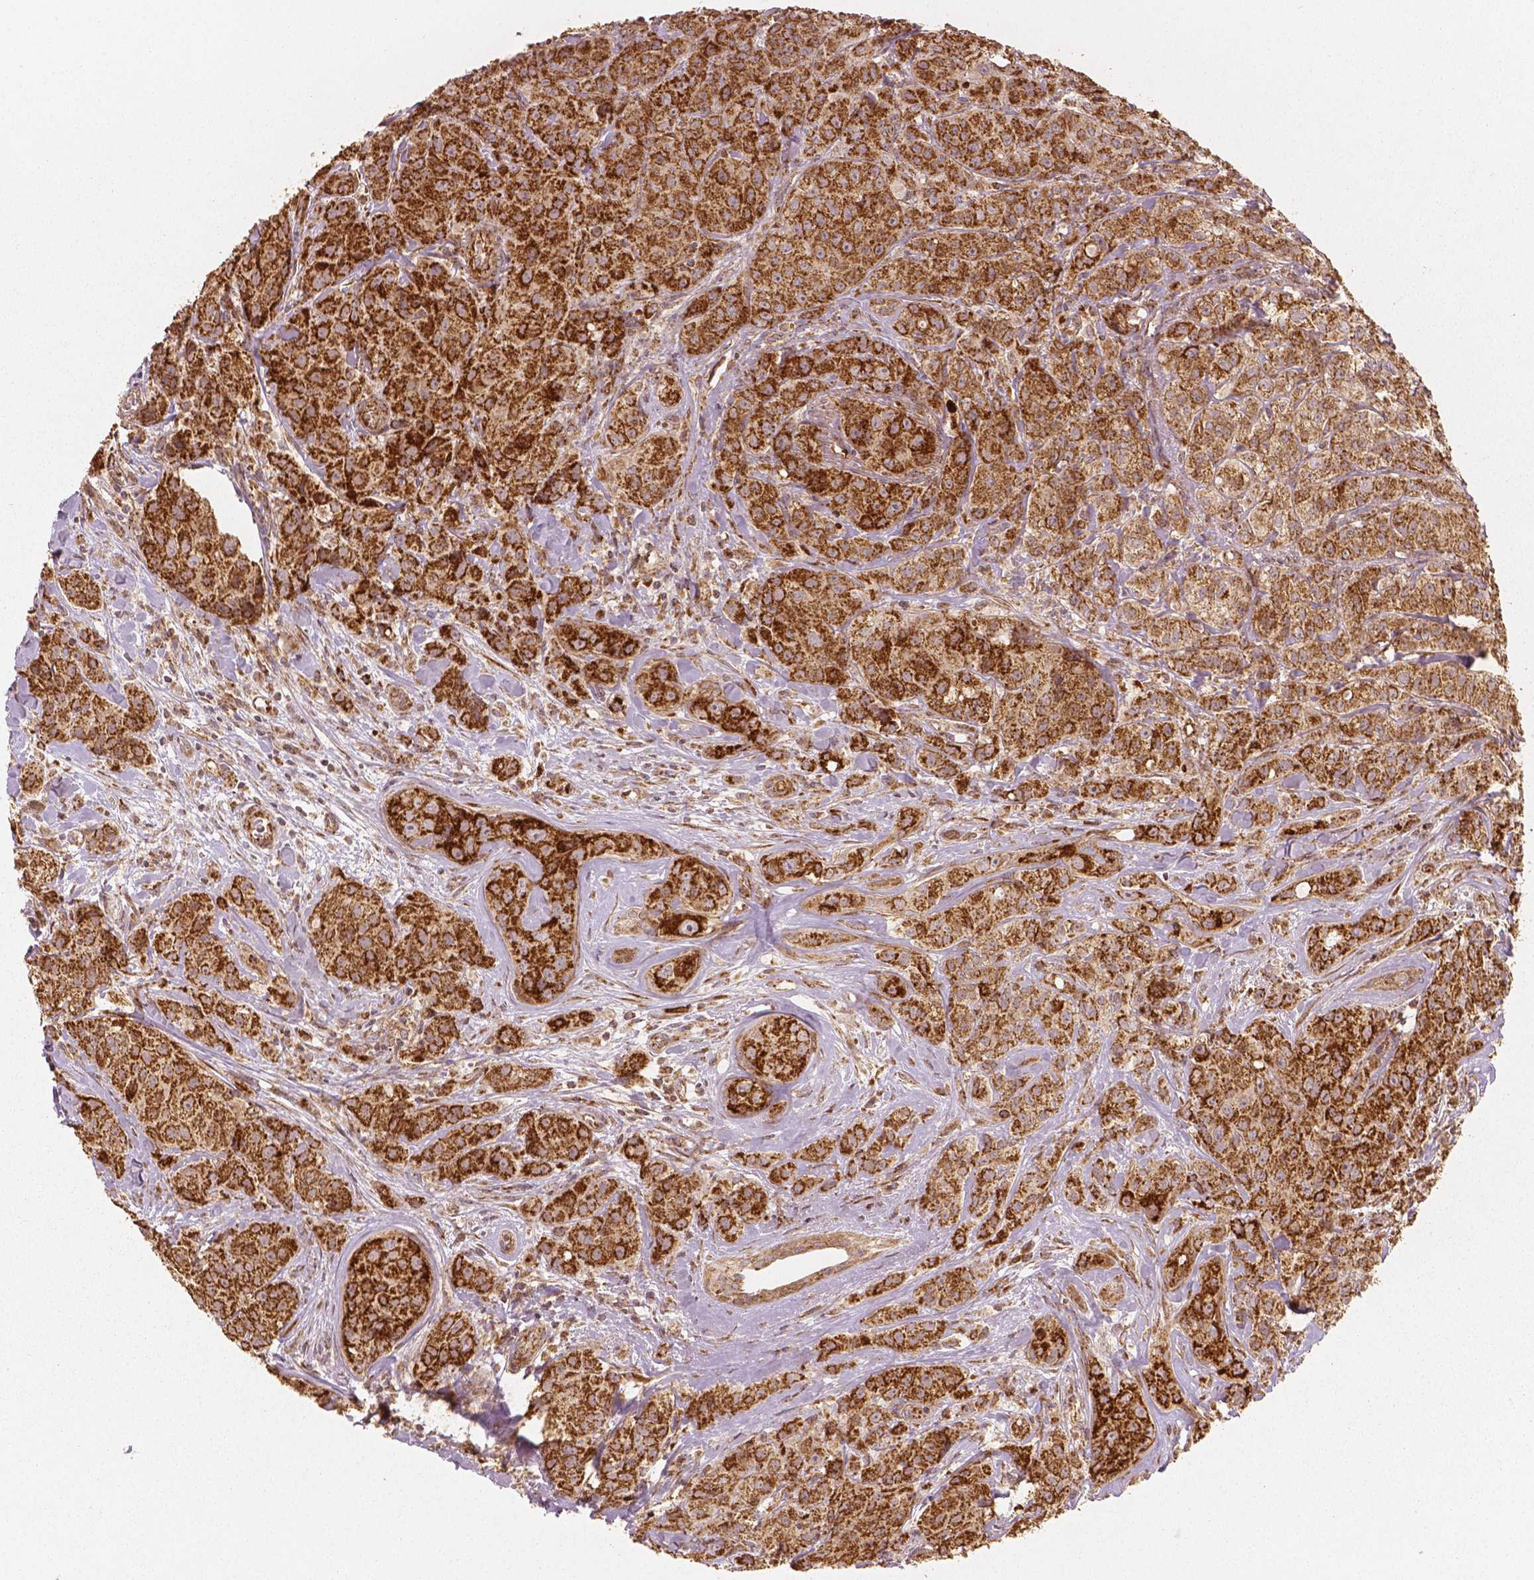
{"staining": {"intensity": "strong", "quantity": ">75%", "location": "cytoplasmic/membranous"}, "tissue": "breast cancer", "cell_type": "Tumor cells", "image_type": "cancer", "snomed": [{"axis": "morphology", "description": "Duct carcinoma"}, {"axis": "topography", "description": "Breast"}], "caption": "A micrograph showing strong cytoplasmic/membranous positivity in about >75% of tumor cells in breast cancer, as visualized by brown immunohistochemical staining.", "gene": "PGAM5", "patient": {"sex": "female", "age": 43}}